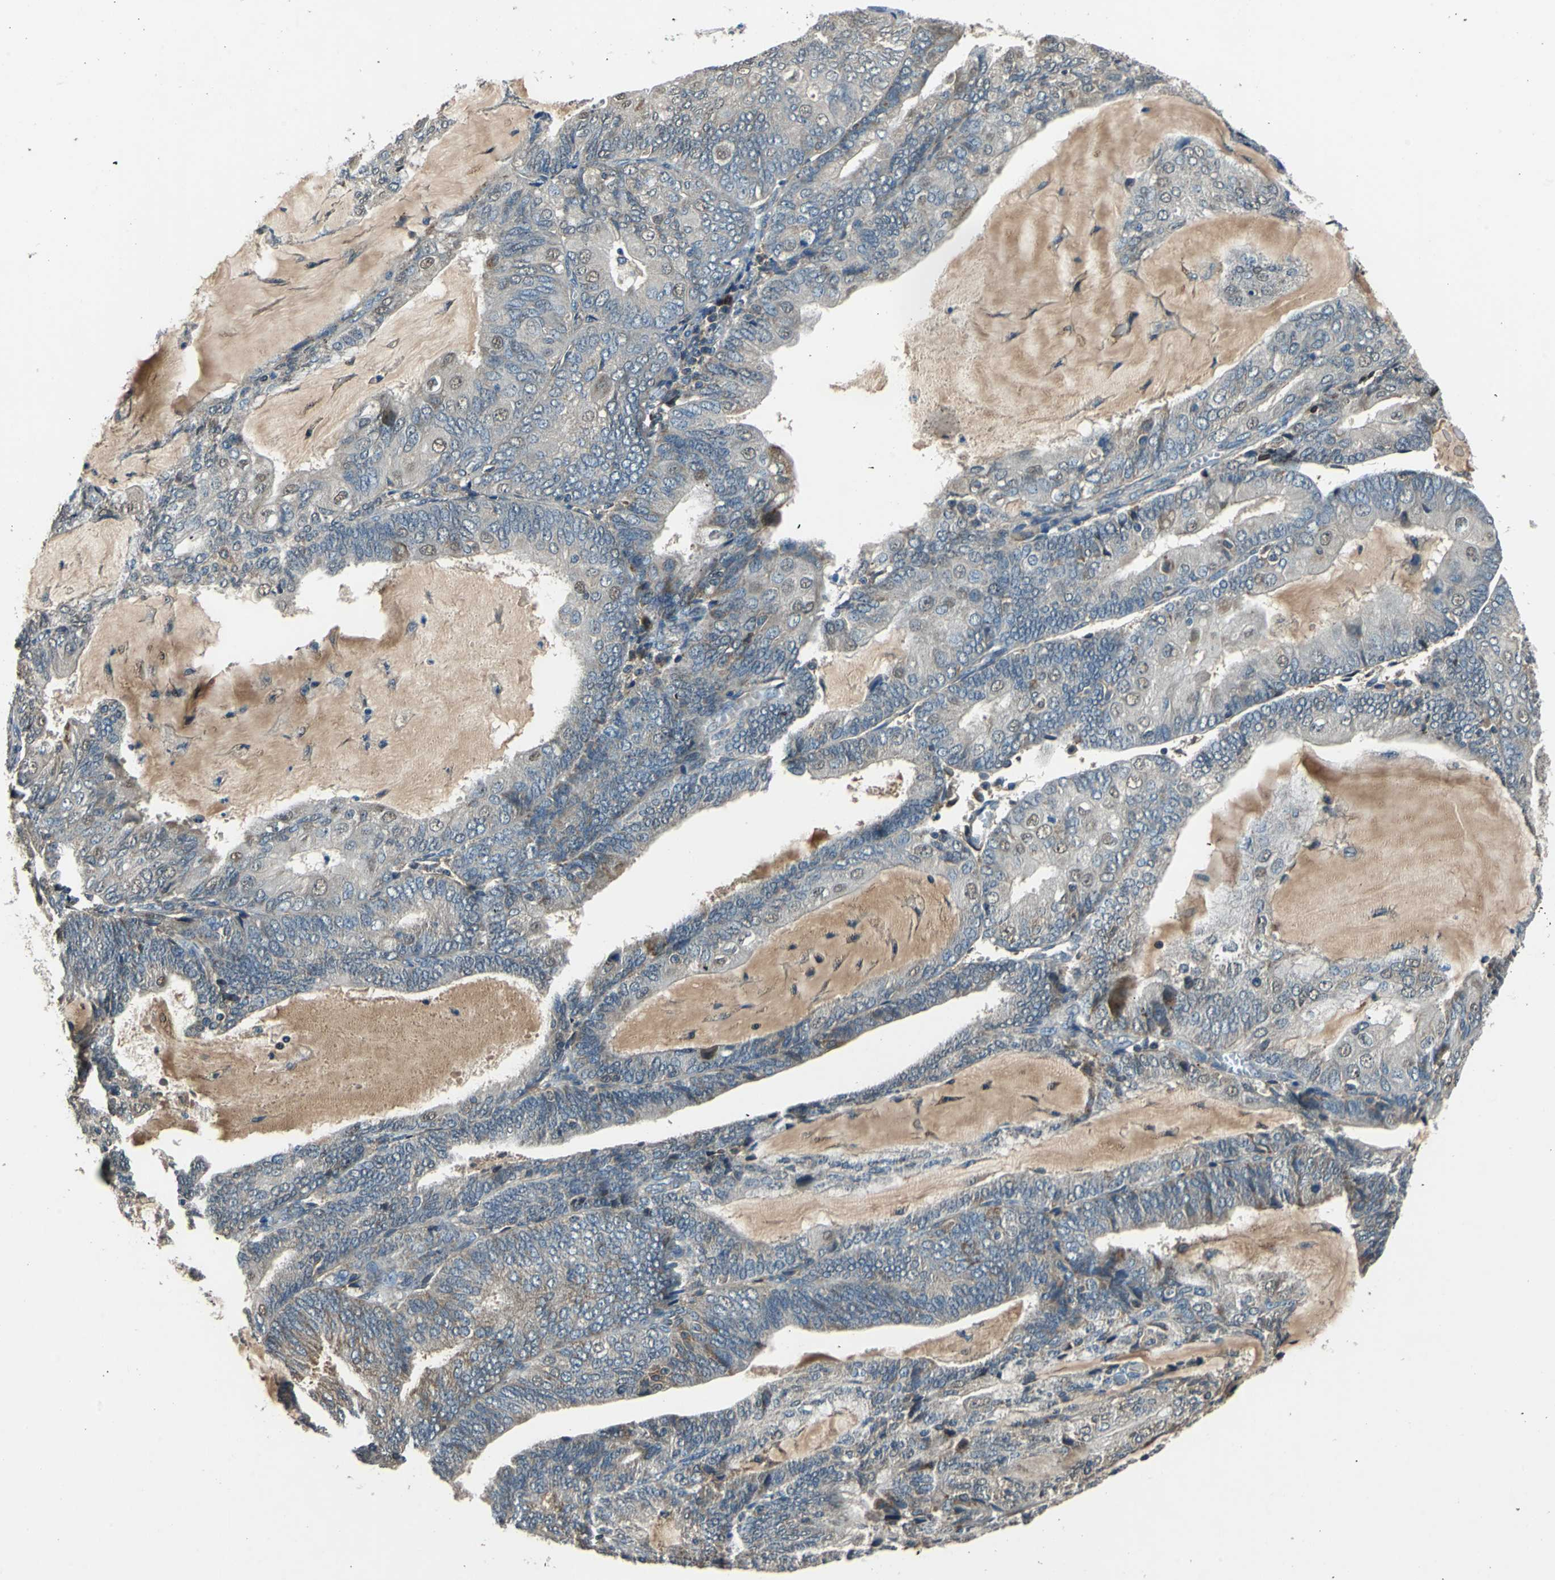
{"staining": {"intensity": "weak", "quantity": "25%-75%", "location": "cytoplasmic/membranous"}, "tissue": "endometrial cancer", "cell_type": "Tumor cells", "image_type": "cancer", "snomed": [{"axis": "morphology", "description": "Adenocarcinoma, NOS"}, {"axis": "topography", "description": "Endometrium"}], "caption": "IHC of human endometrial cancer (adenocarcinoma) exhibits low levels of weak cytoplasmic/membranous positivity in about 25%-75% of tumor cells.", "gene": "SLC19A2", "patient": {"sex": "female", "age": 81}}